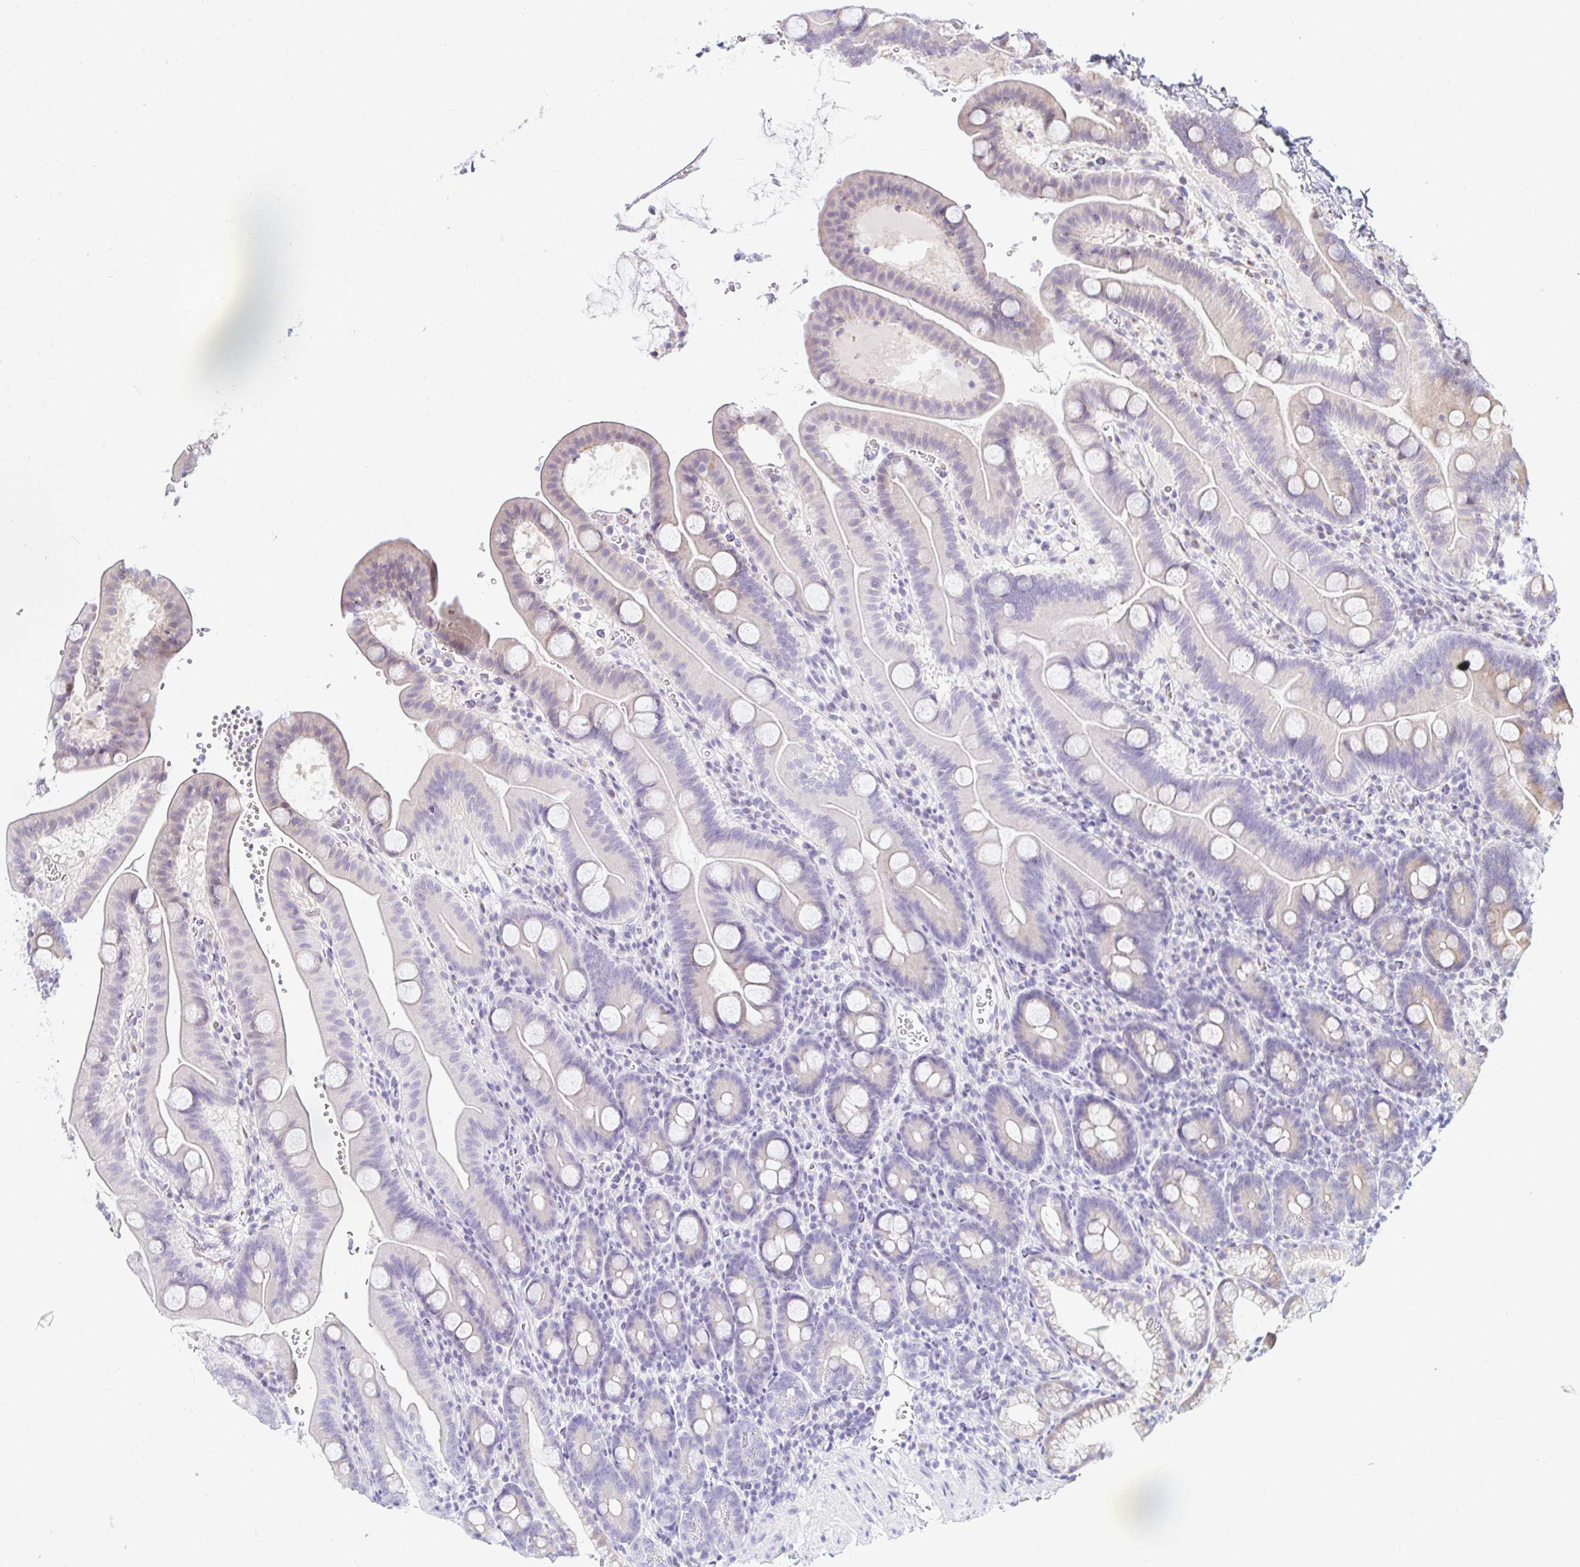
{"staining": {"intensity": "weak", "quantity": "<25%", "location": "cytoplasmic/membranous"}, "tissue": "duodenum", "cell_type": "Glandular cells", "image_type": "normal", "snomed": [{"axis": "morphology", "description": "Normal tissue, NOS"}, {"axis": "topography", "description": "Duodenum"}], "caption": "IHC of unremarkable duodenum exhibits no staining in glandular cells.", "gene": "CAPSL", "patient": {"sex": "male", "age": 59}}